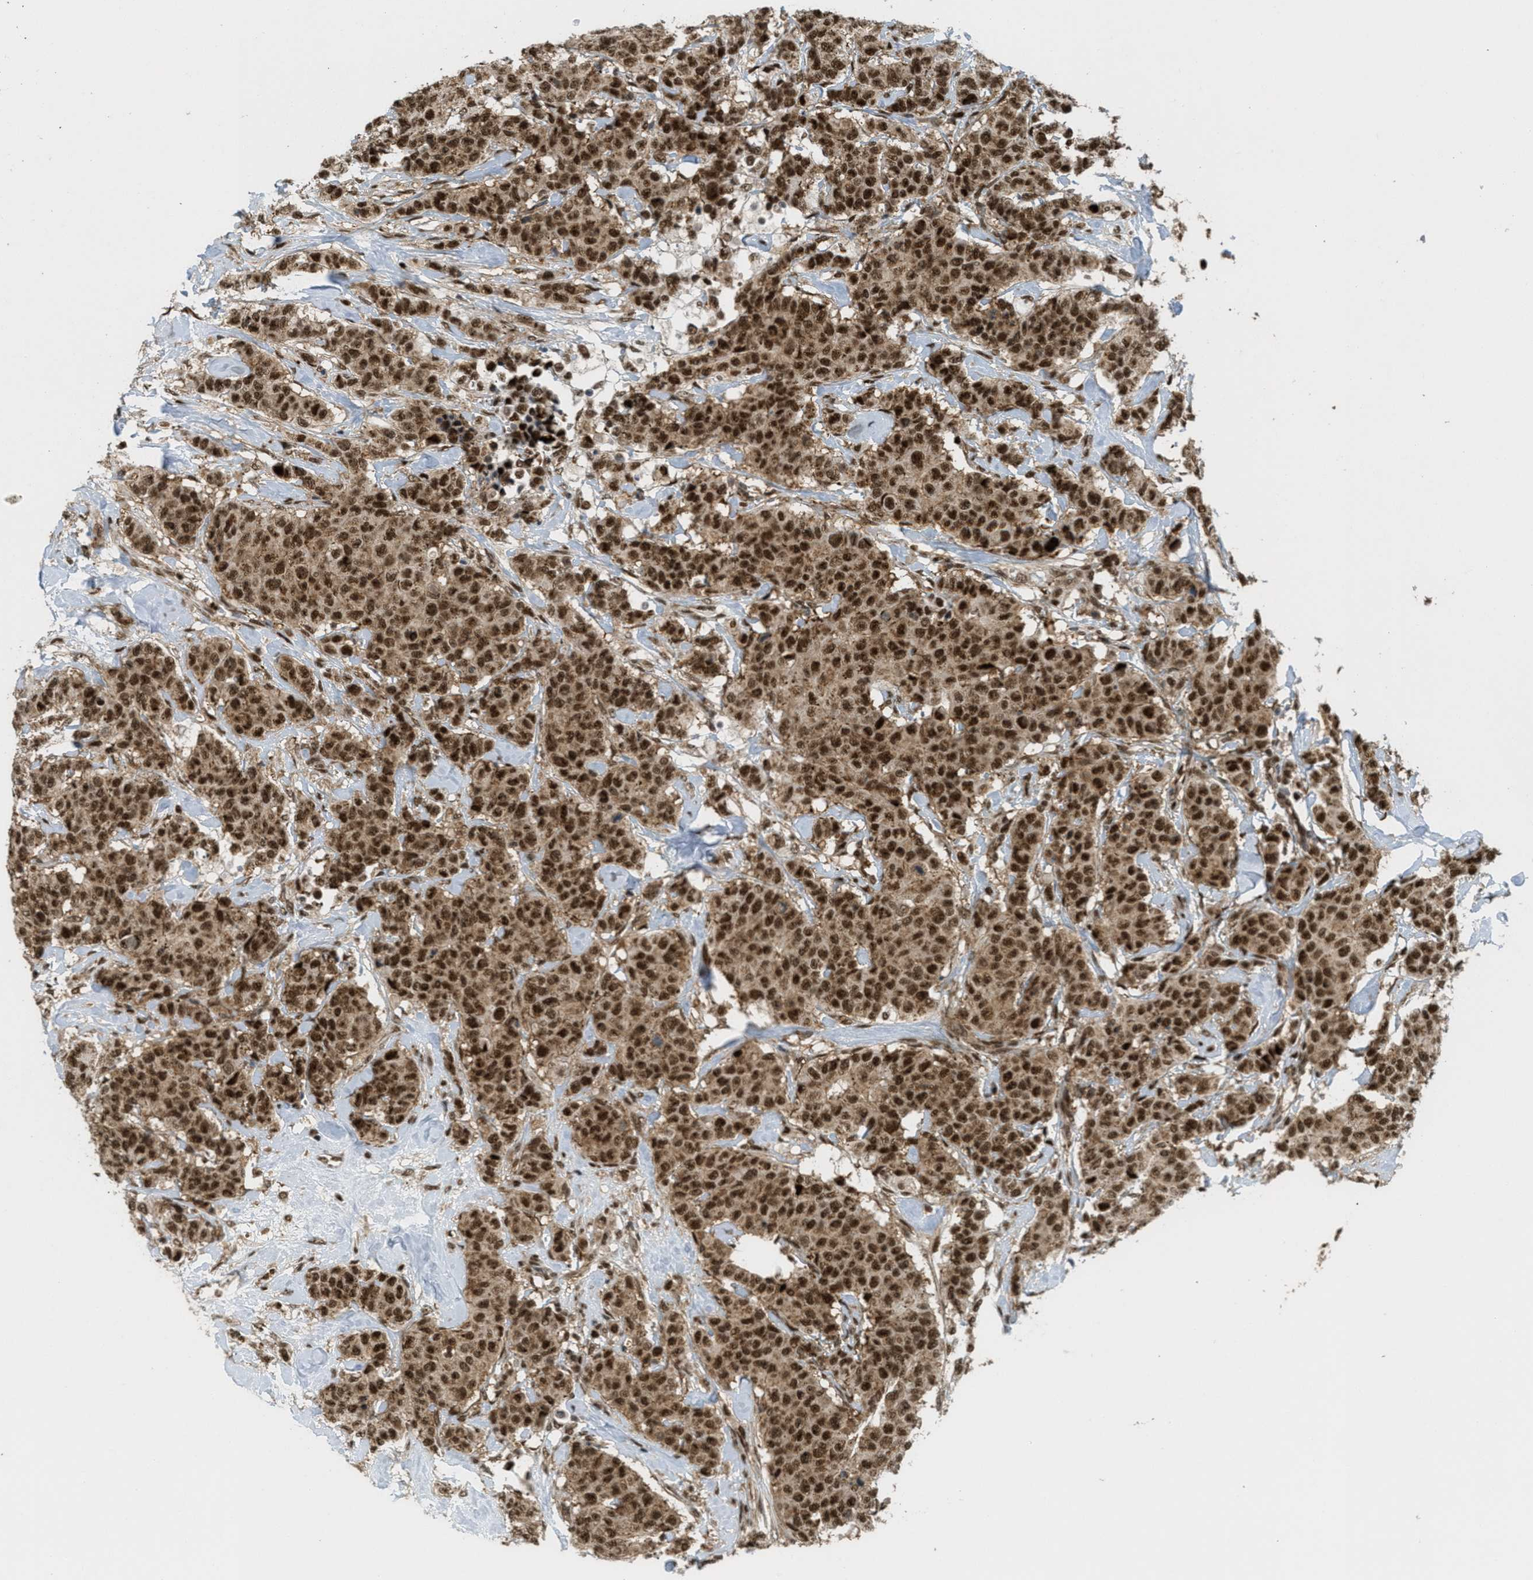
{"staining": {"intensity": "strong", "quantity": ">75%", "location": "cytoplasmic/membranous,nuclear"}, "tissue": "breast cancer", "cell_type": "Tumor cells", "image_type": "cancer", "snomed": [{"axis": "morphology", "description": "Normal tissue, NOS"}, {"axis": "morphology", "description": "Duct carcinoma"}, {"axis": "topography", "description": "Breast"}], "caption": "Immunohistochemical staining of breast infiltrating ductal carcinoma exhibits high levels of strong cytoplasmic/membranous and nuclear protein staining in approximately >75% of tumor cells.", "gene": "TLK1", "patient": {"sex": "female", "age": 40}}